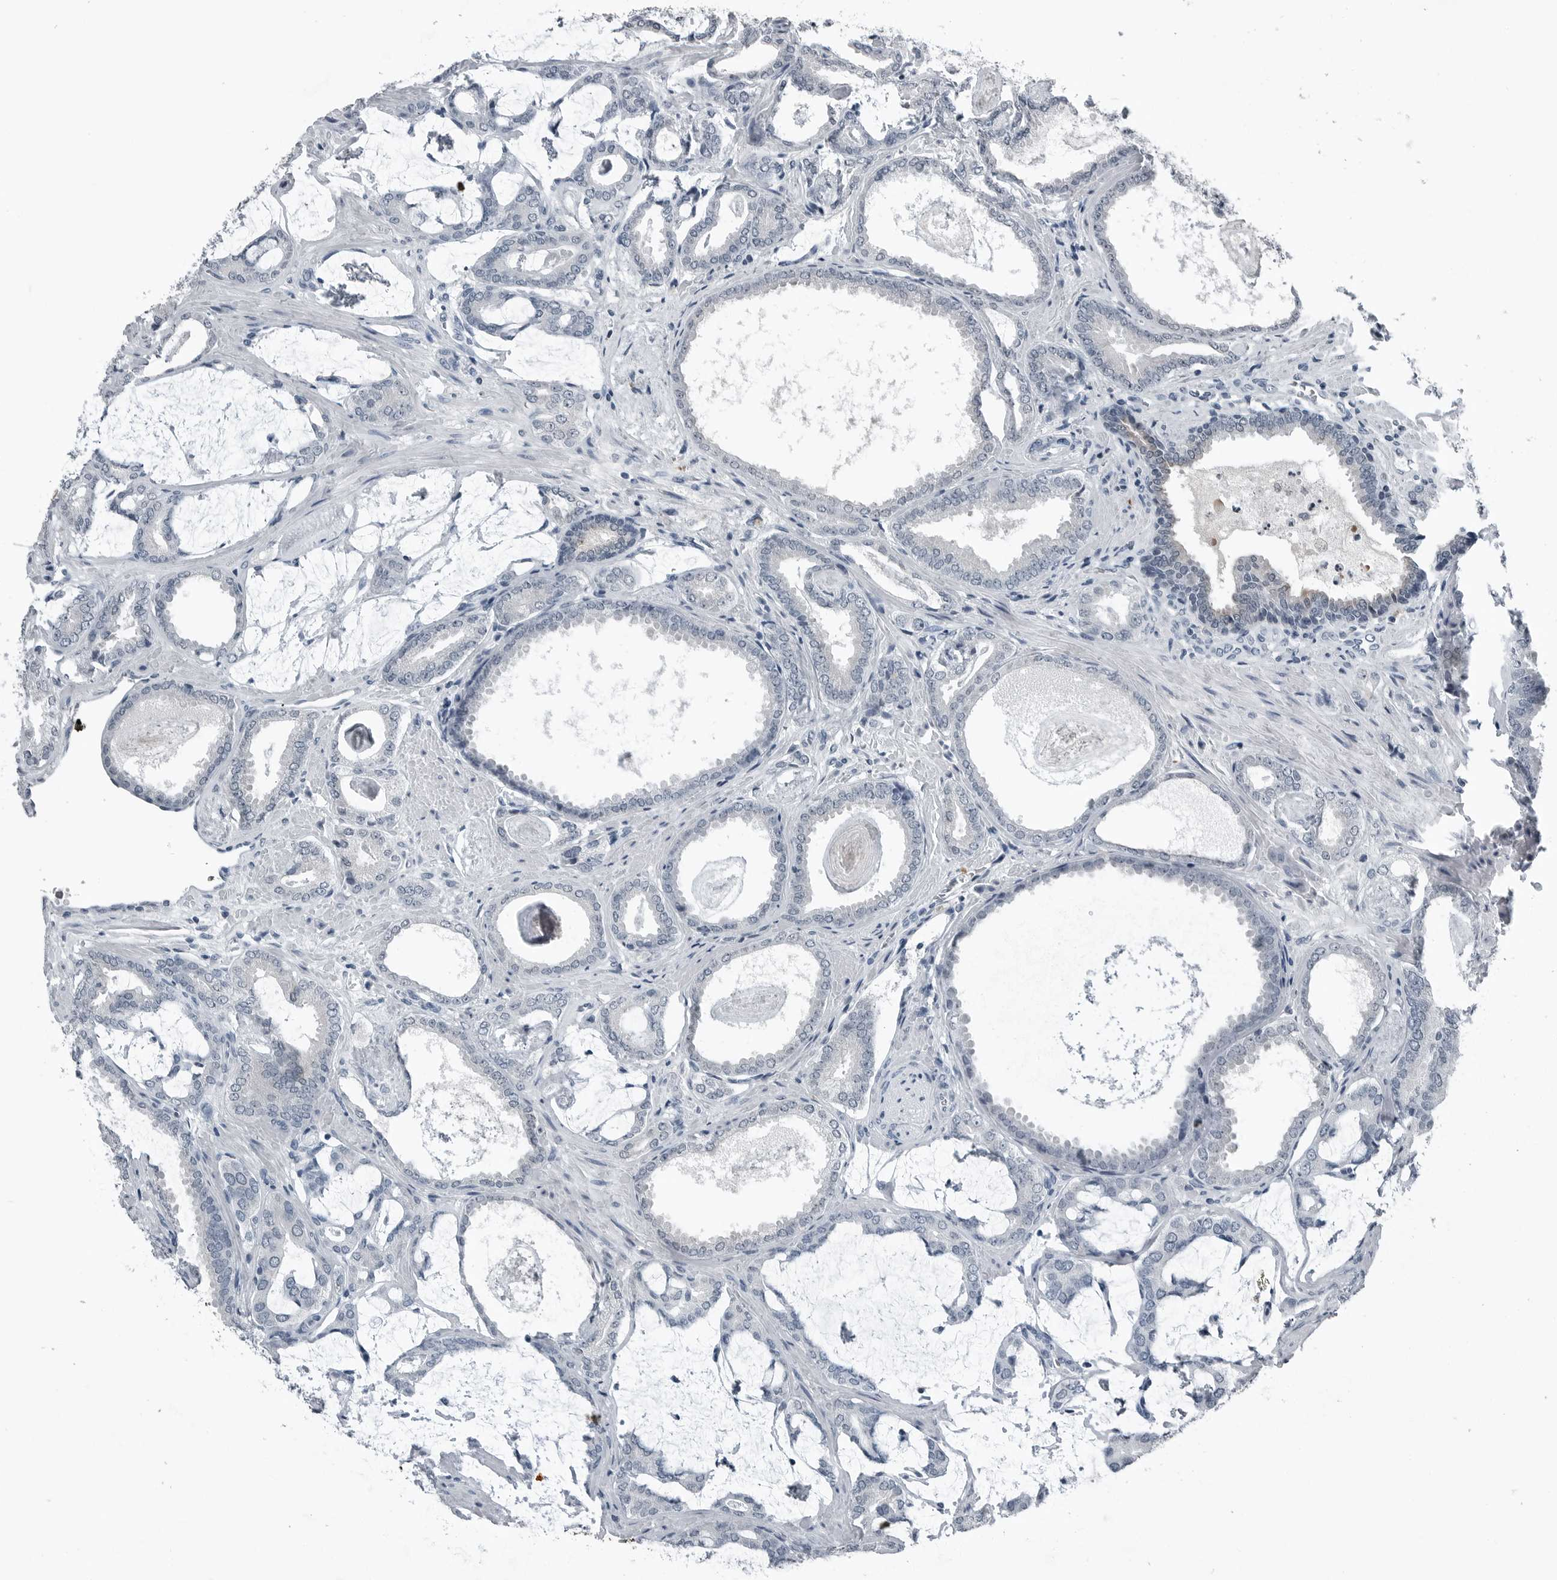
{"staining": {"intensity": "negative", "quantity": "none", "location": "none"}, "tissue": "prostate cancer", "cell_type": "Tumor cells", "image_type": "cancer", "snomed": [{"axis": "morphology", "description": "Adenocarcinoma, Low grade"}, {"axis": "topography", "description": "Prostate"}], "caption": "Prostate cancer was stained to show a protein in brown. There is no significant staining in tumor cells. The staining was performed using DAB to visualize the protein expression in brown, while the nuclei were stained in blue with hematoxylin (Magnification: 20x).", "gene": "SPINK1", "patient": {"sex": "male", "age": 71}}